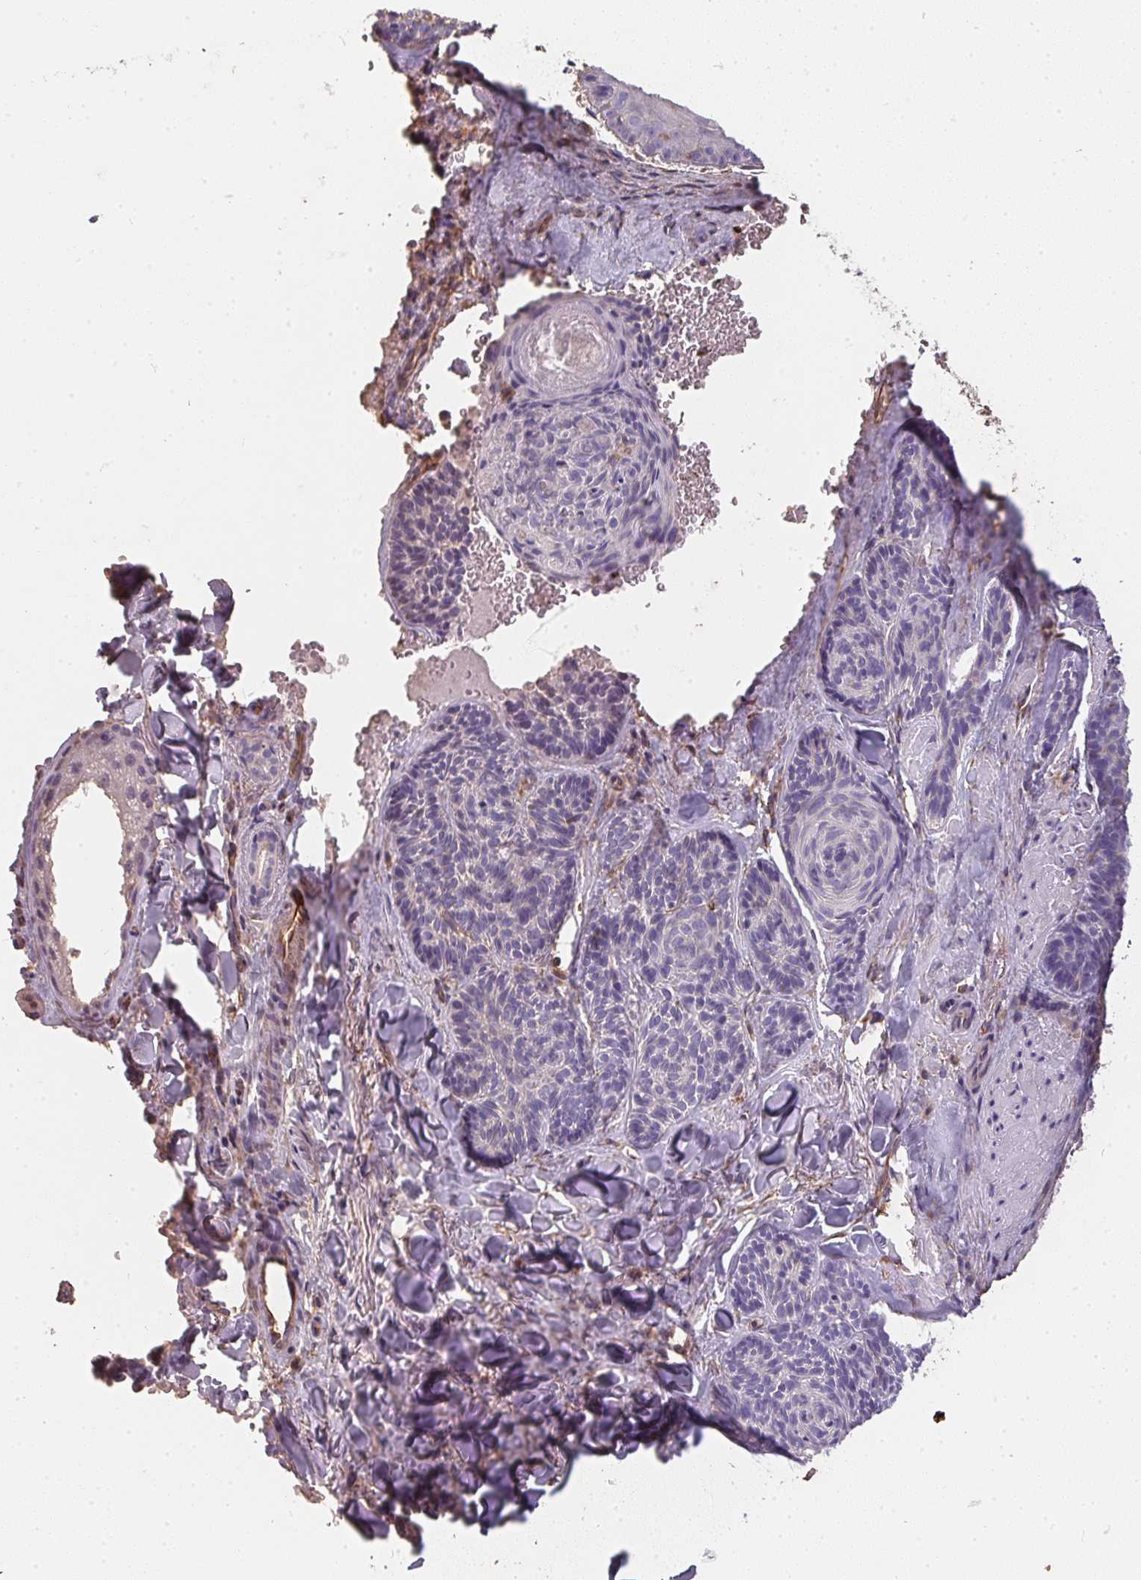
{"staining": {"intensity": "negative", "quantity": "none", "location": "none"}, "tissue": "skin cancer", "cell_type": "Tumor cells", "image_type": "cancer", "snomed": [{"axis": "morphology", "description": "Basal cell carcinoma"}, {"axis": "topography", "description": "Skin"}], "caption": "This is an immunohistochemistry photomicrograph of human skin basal cell carcinoma. There is no staining in tumor cells.", "gene": "TBKBP1", "patient": {"sex": "male", "age": 81}}